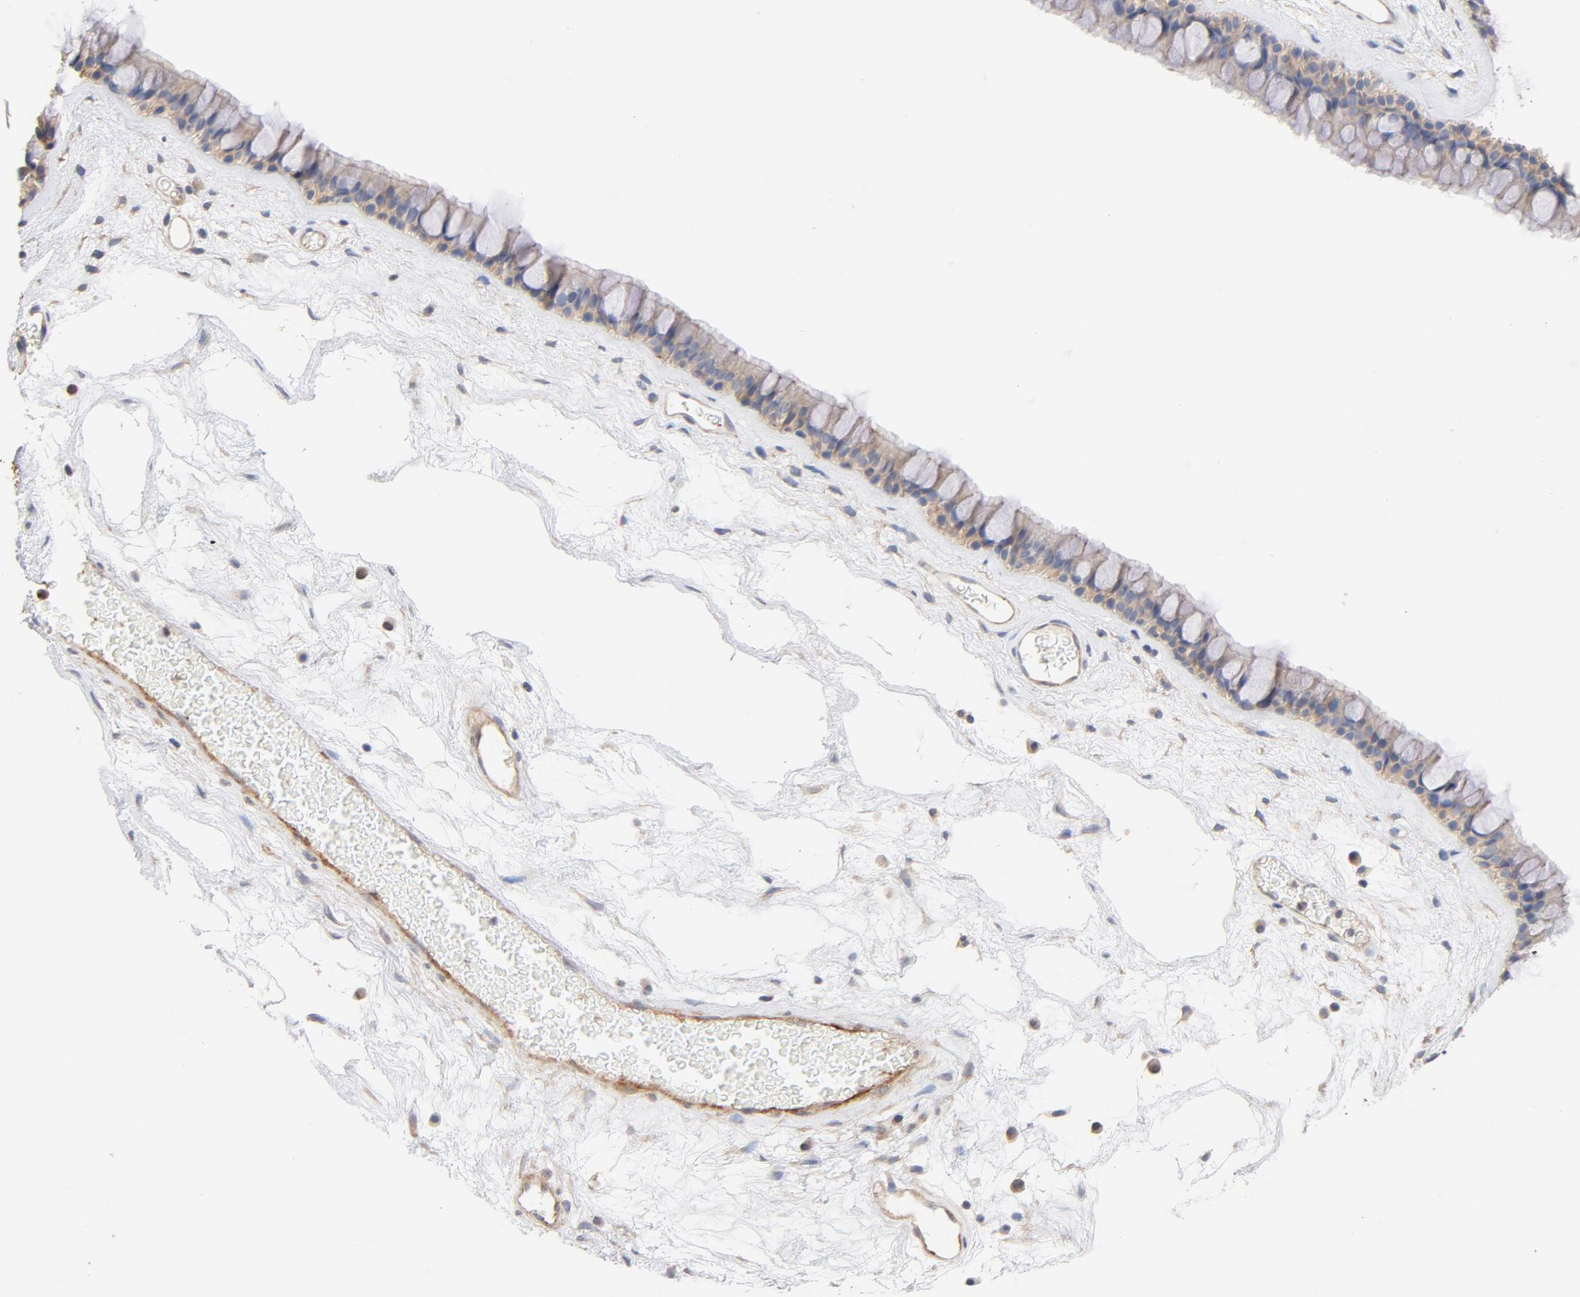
{"staining": {"intensity": "moderate", "quantity": "25%-75%", "location": "cytoplasmic/membranous"}, "tissue": "nasopharynx", "cell_type": "Respiratory epithelial cells", "image_type": "normal", "snomed": [{"axis": "morphology", "description": "Normal tissue, NOS"}, {"axis": "morphology", "description": "Inflammation, NOS"}, {"axis": "topography", "description": "Nasopharynx"}], "caption": "Immunohistochemical staining of unremarkable nasopharynx displays 25%-75% levels of moderate cytoplasmic/membranous protein expression in about 25%-75% of respiratory epithelial cells.", "gene": "STRN3", "patient": {"sex": "male", "age": 48}}